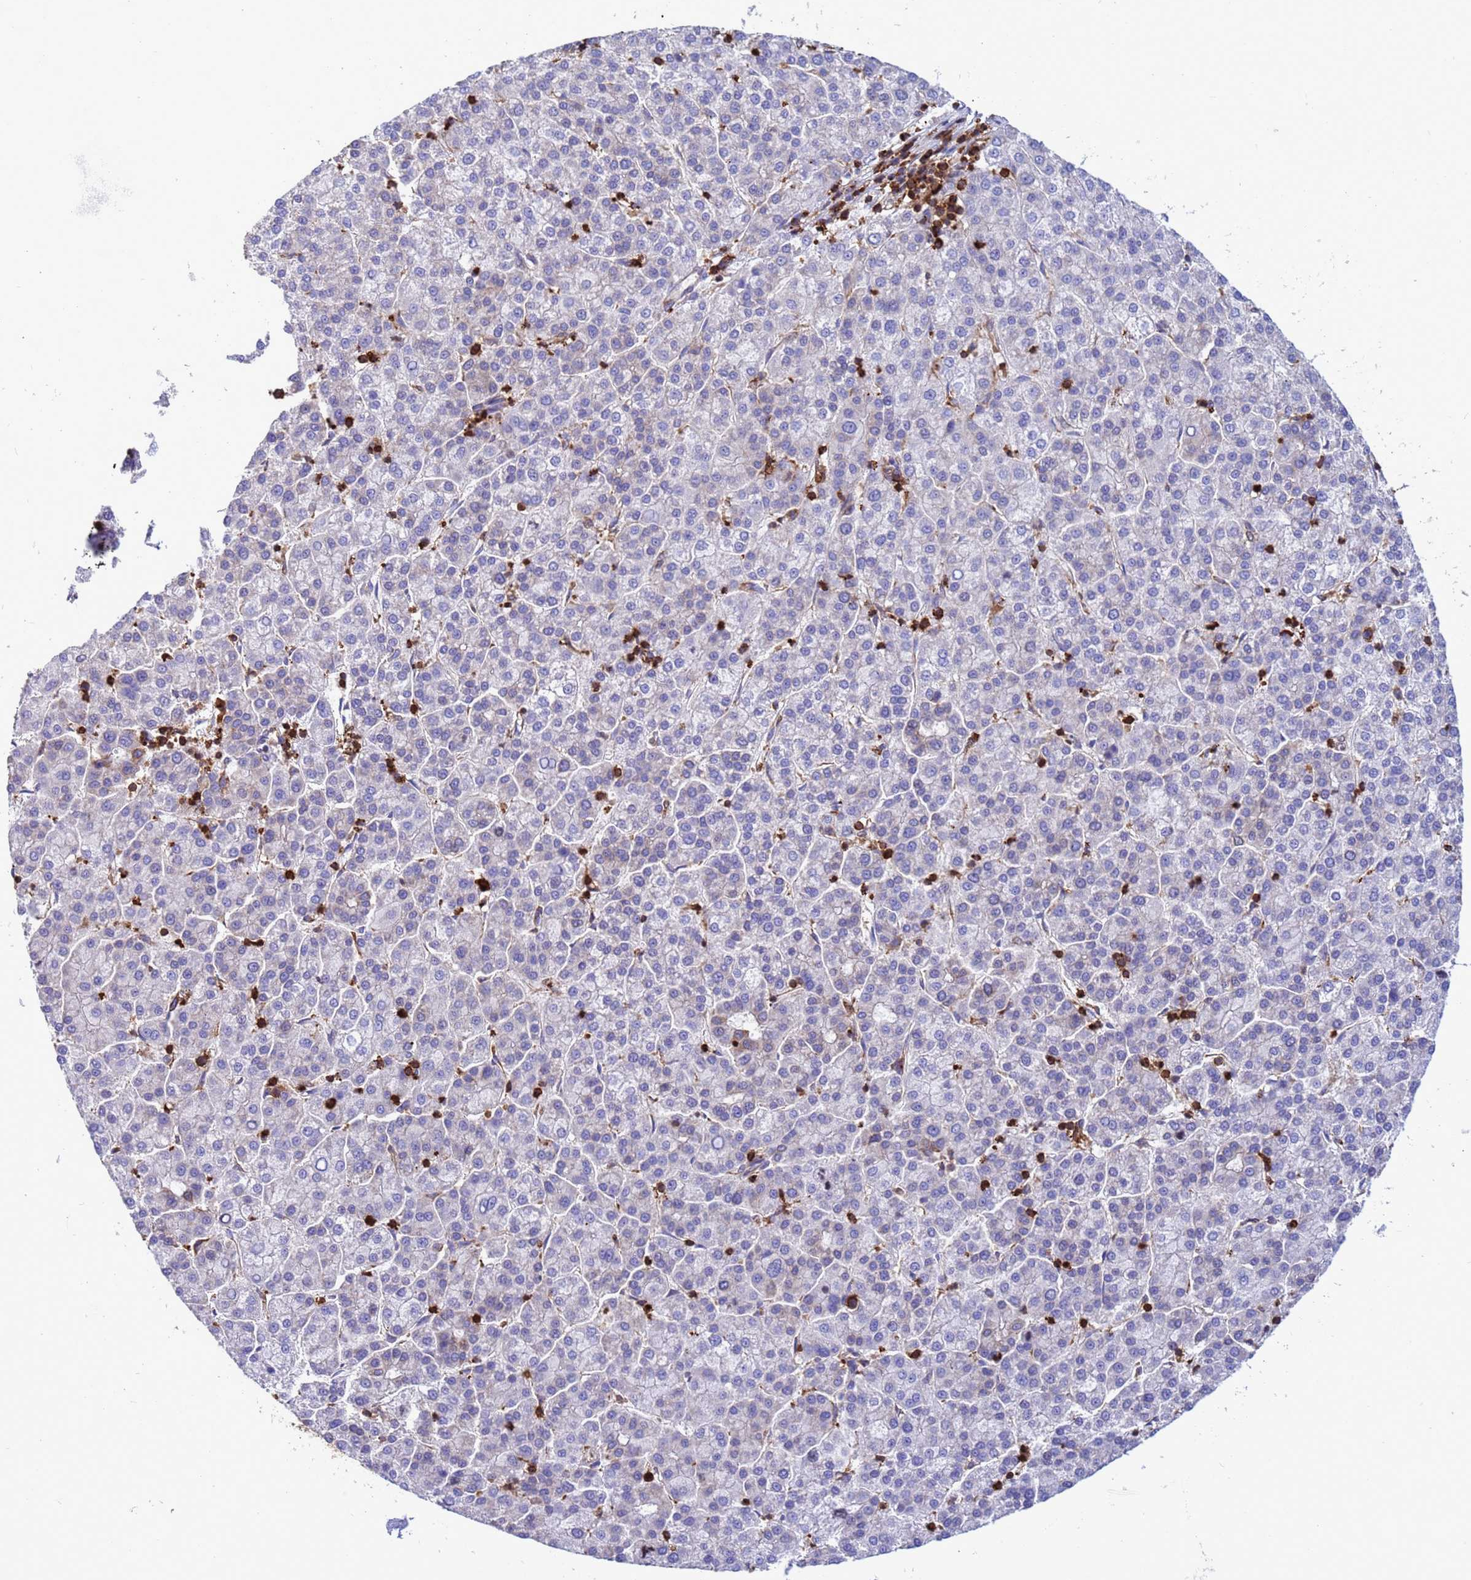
{"staining": {"intensity": "negative", "quantity": "none", "location": "none"}, "tissue": "liver cancer", "cell_type": "Tumor cells", "image_type": "cancer", "snomed": [{"axis": "morphology", "description": "Carcinoma, Hepatocellular, NOS"}, {"axis": "topography", "description": "Liver"}], "caption": "High power microscopy histopathology image of an immunohistochemistry micrograph of liver hepatocellular carcinoma, revealing no significant expression in tumor cells.", "gene": "EZR", "patient": {"sex": "female", "age": 58}}